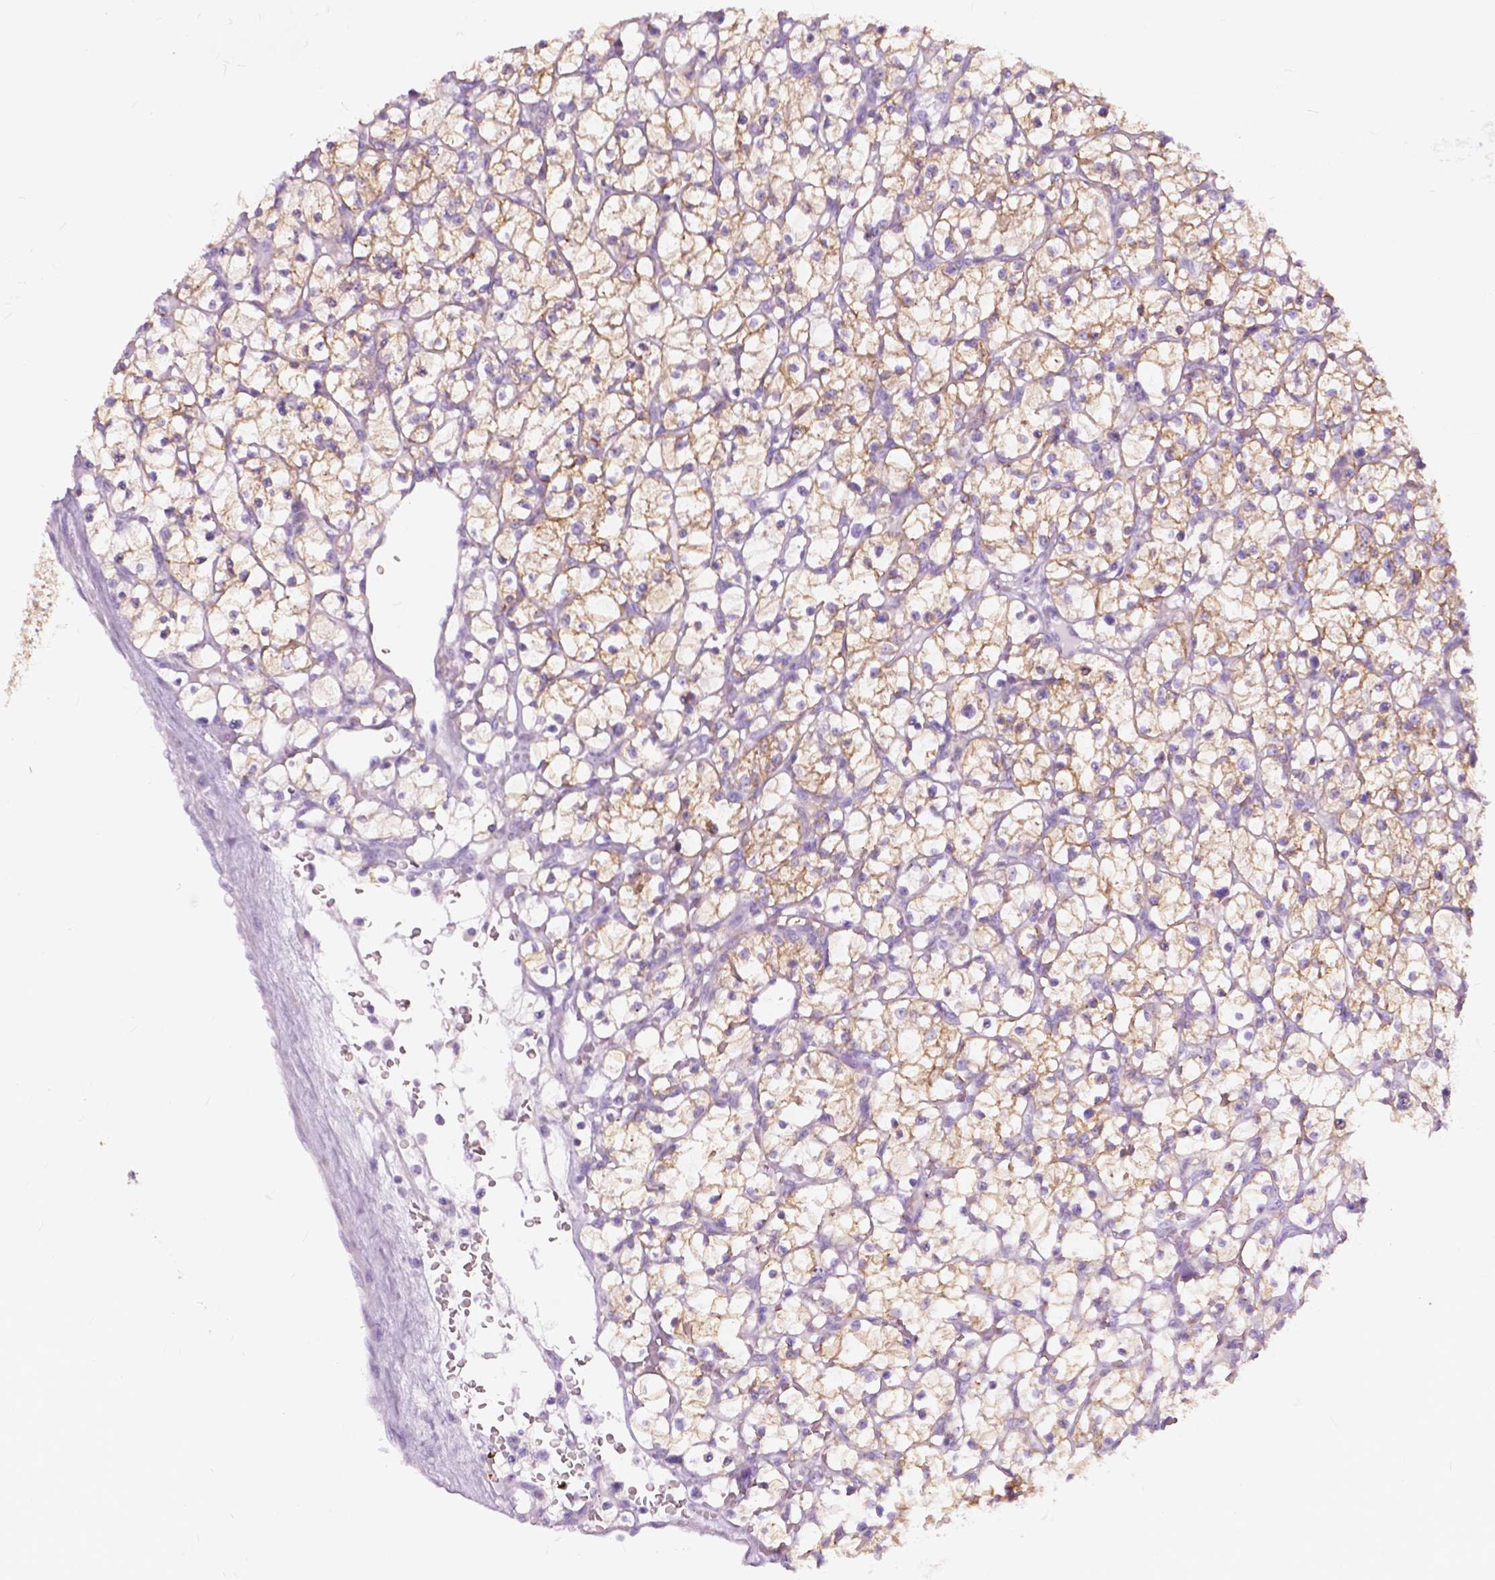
{"staining": {"intensity": "weak", "quantity": ">75%", "location": "cytoplasmic/membranous"}, "tissue": "renal cancer", "cell_type": "Tumor cells", "image_type": "cancer", "snomed": [{"axis": "morphology", "description": "Adenocarcinoma, NOS"}, {"axis": "topography", "description": "Kidney"}], "caption": "IHC histopathology image of neoplastic tissue: human renal cancer stained using immunohistochemistry exhibits low levels of weak protein expression localized specifically in the cytoplasmic/membranous of tumor cells, appearing as a cytoplasmic/membranous brown color.", "gene": "FXYD2", "patient": {"sex": "female", "age": 64}}